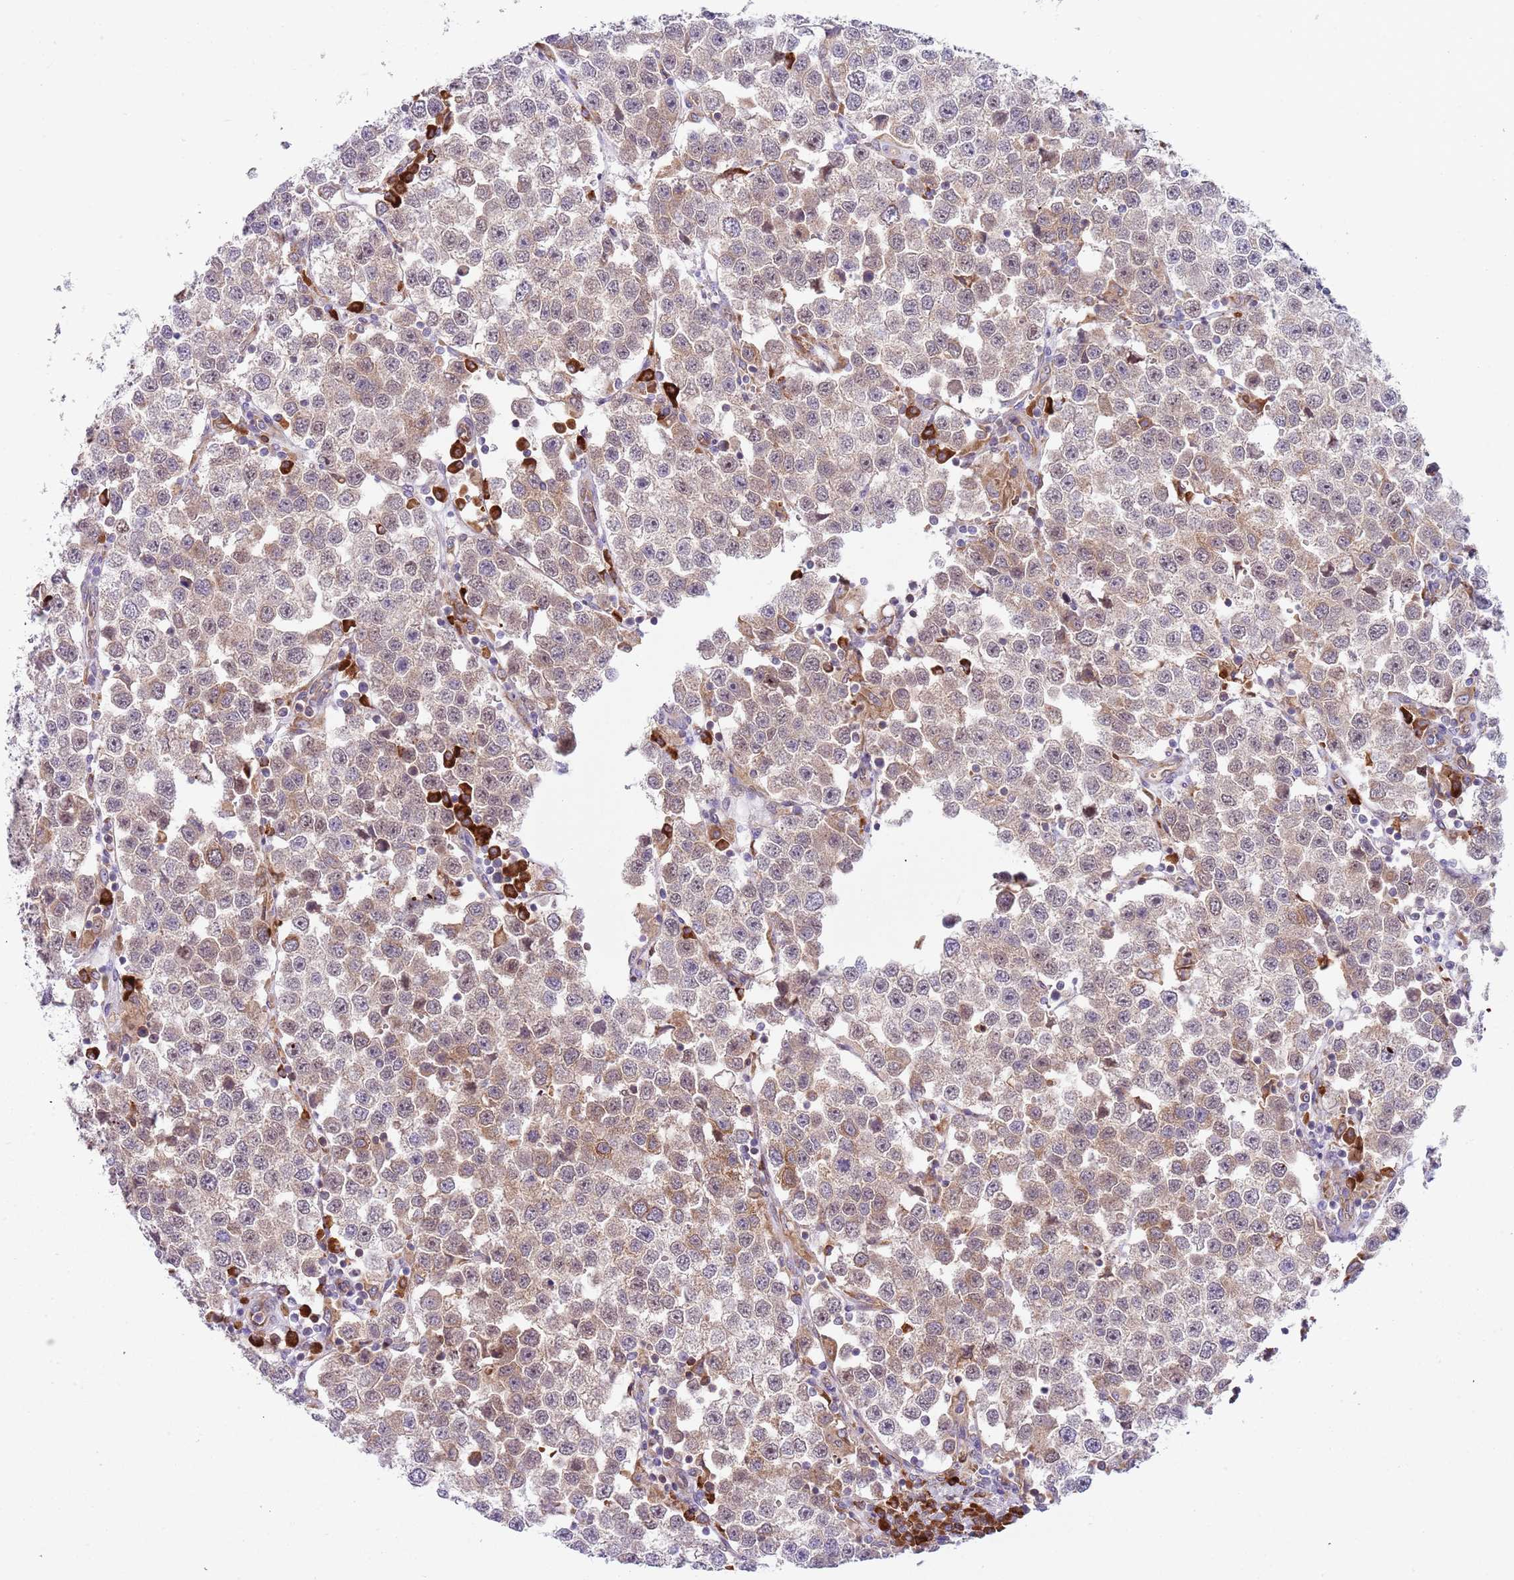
{"staining": {"intensity": "weak", "quantity": "25%-75%", "location": "cytoplasmic/membranous"}, "tissue": "testis cancer", "cell_type": "Tumor cells", "image_type": "cancer", "snomed": [{"axis": "morphology", "description": "Seminoma, NOS"}, {"axis": "topography", "description": "Testis"}], "caption": "Immunohistochemical staining of testis seminoma exhibits weak cytoplasmic/membranous protein expression in approximately 25%-75% of tumor cells. The protein of interest is stained brown, and the nuclei are stained in blue (DAB IHC with brightfield microscopy, high magnification).", "gene": "VWCE", "patient": {"sex": "male", "age": 37}}